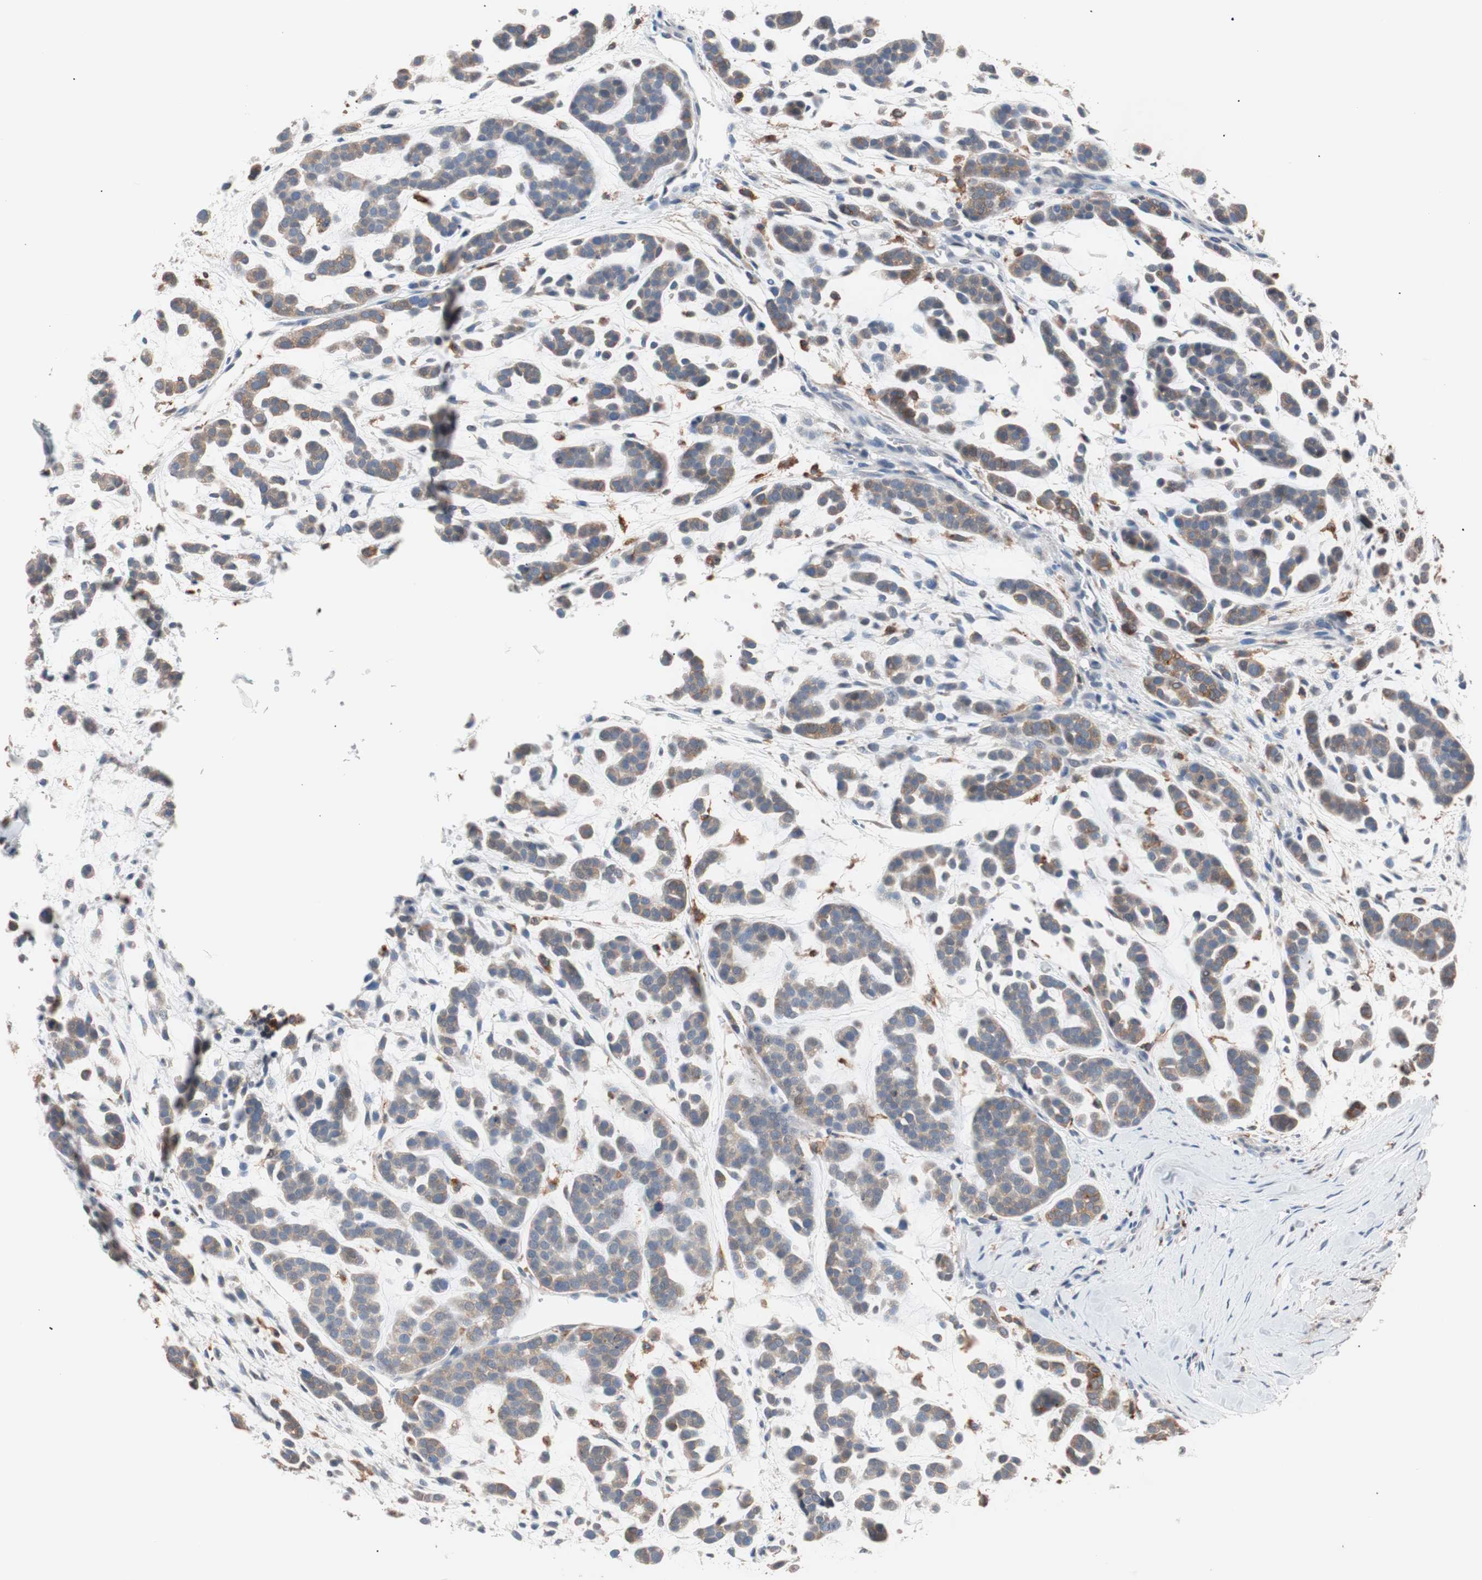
{"staining": {"intensity": "weak", "quantity": "25%-75%", "location": "cytoplasmic/membranous"}, "tissue": "head and neck cancer", "cell_type": "Tumor cells", "image_type": "cancer", "snomed": [{"axis": "morphology", "description": "Adenocarcinoma, NOS"}, {"axis": "morphology", "description": "Adenoma, NOS"}, {"axis": "topography", "description": "Head-Neck"}], "caption": "IHC image of neoplastic tissue: human head and neck cancer stained using immunohistochemistry displays low levels of weak protein expression localized specifically in the cytoplasmic/membranous of tumor cells, appearing as a cytoplasmic/membranous brown color.", "gene": "LITAF", "patient": {"sex": "female", "age": 55}}